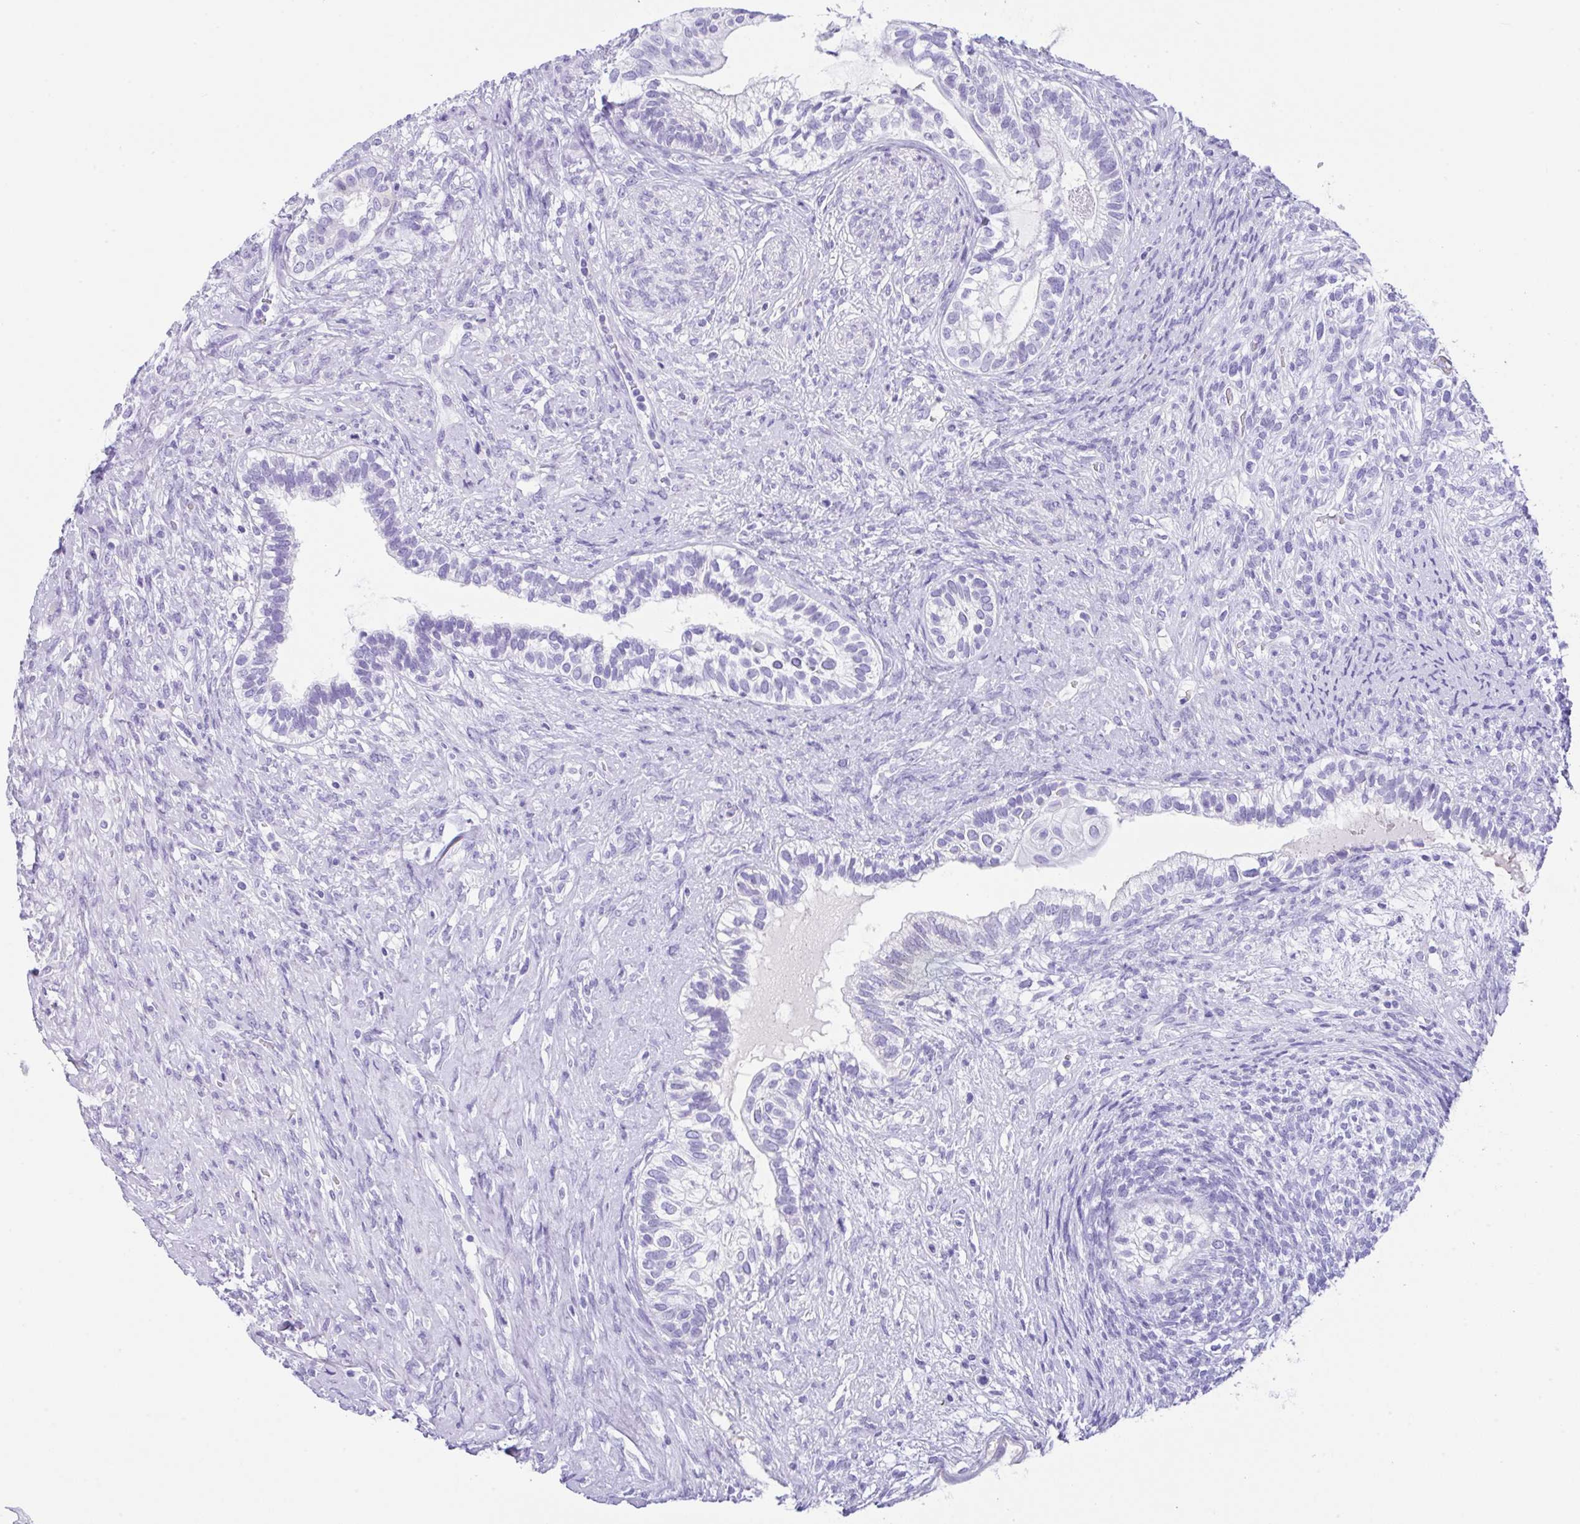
{"staining": {"intensity": "negative", "quantity": "none", "location": "none"}, "tissue": "testis cancer", "cell_type": "Tumor cells", "image_type": "cancer", "snomed": [{"axis": "morphology", "description": "Seminoma, NOS"}, {"axis": "morphology", "description": "Carcinoma, Embryonal, NOS"}, {"axis": "topography", "description": "Testis"}], "caption": "Seminoma (testis) was stained to show a protein in brown. There is no significant expression in tumor cells.", "gene": "CPA1", "patient": {"sex": "male", "age": 41}}